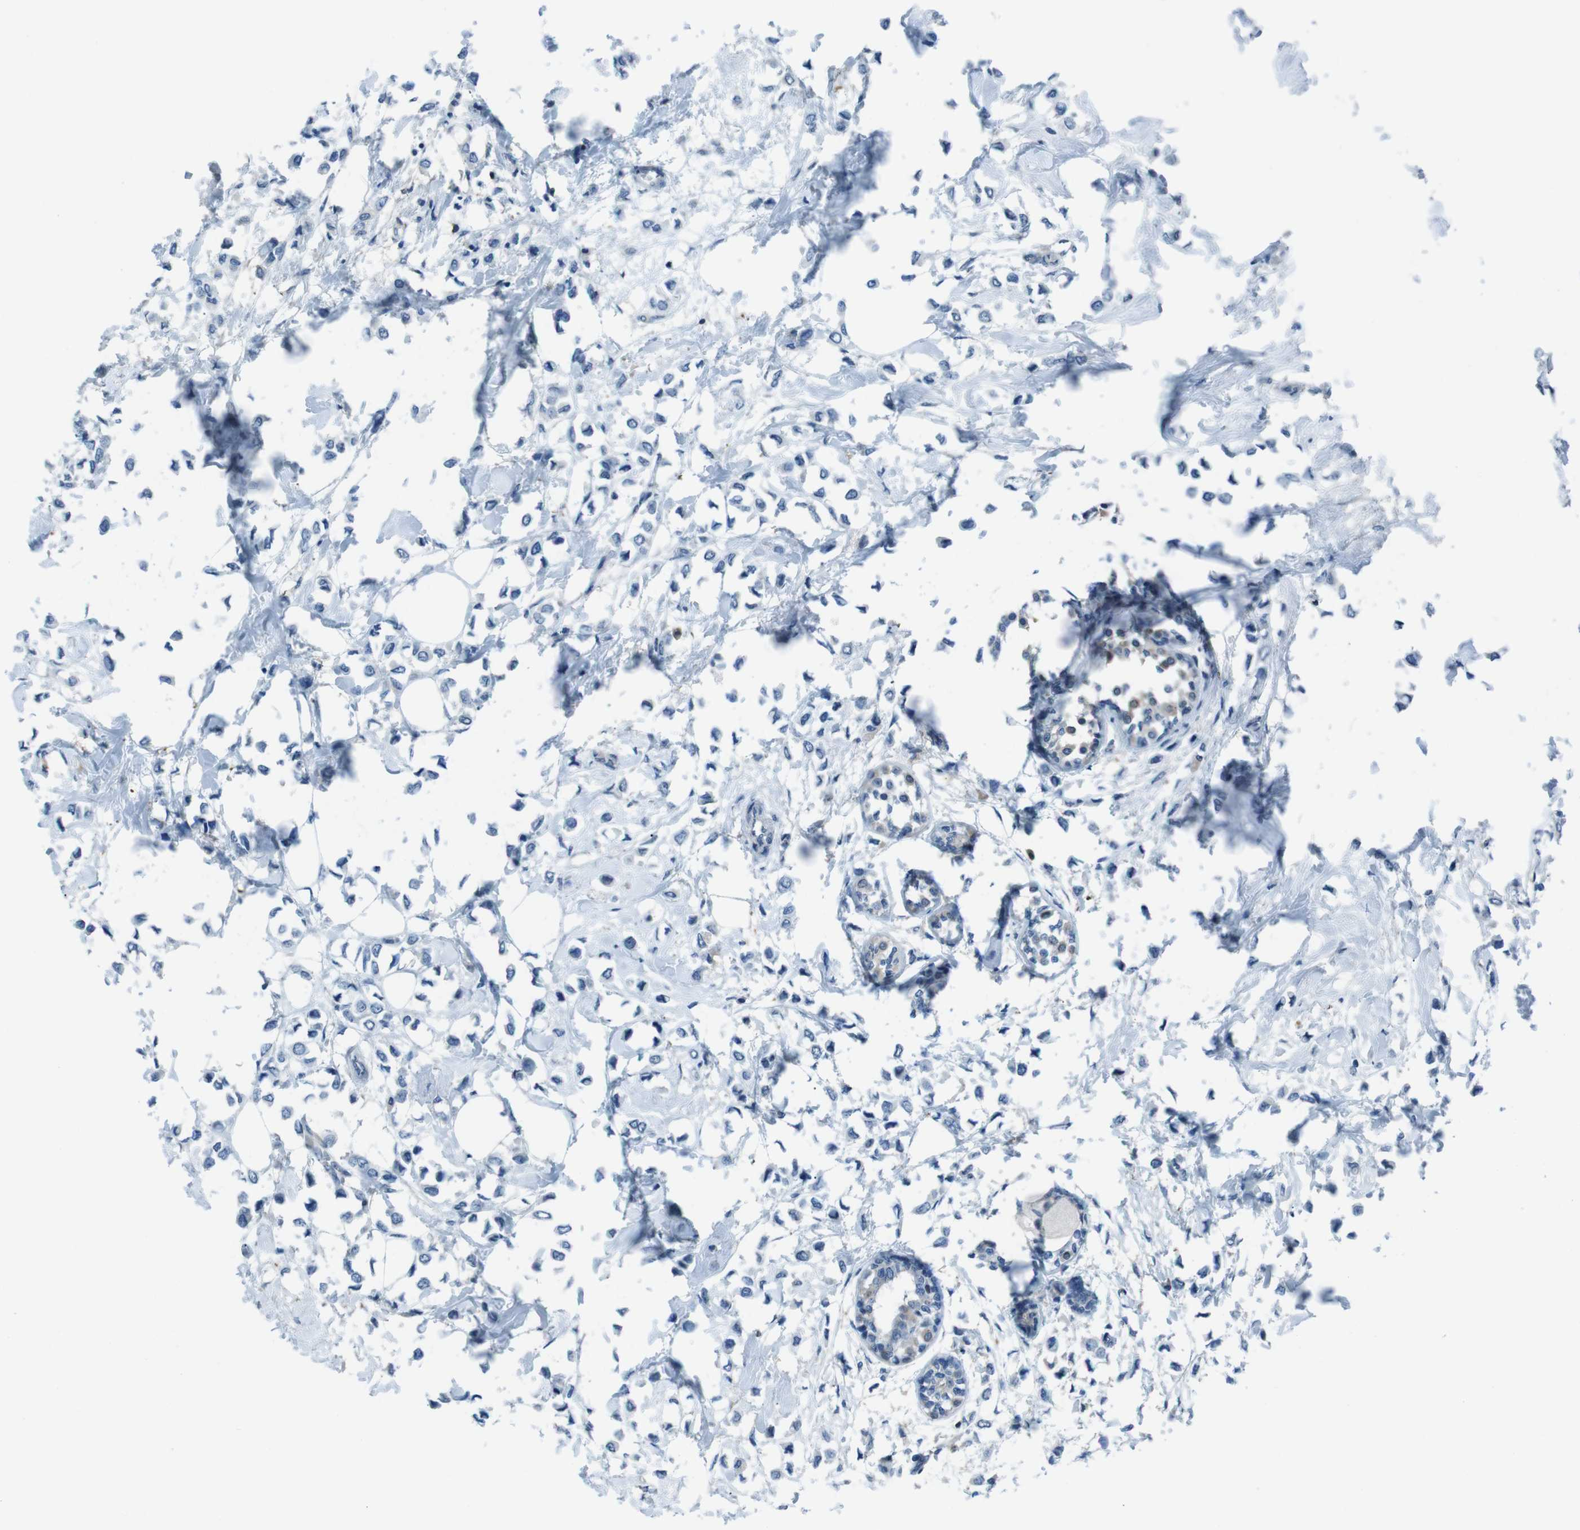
{"staining": {"intensity": "negative", "quantity": "none", "location": "none"}, "tissue": "breast cancer", "cell_type": "Tumor cells", "image_type": "cancer", "snomed": [{"axis": "morphology", "description": "Lobular carcinoma"}, {"axis": "topography", "description": "Breast"}], "caption": "Tumor cells are negative for protein expression in human breast cancer (lobular carcinoma). (DAB (3,3'-diaminobenzidine) immunohistochemistry visualized using brightfield microscopy, high magnification).", "gene": "NANOS2", "patient": {"sex": "female", "age": 51}}